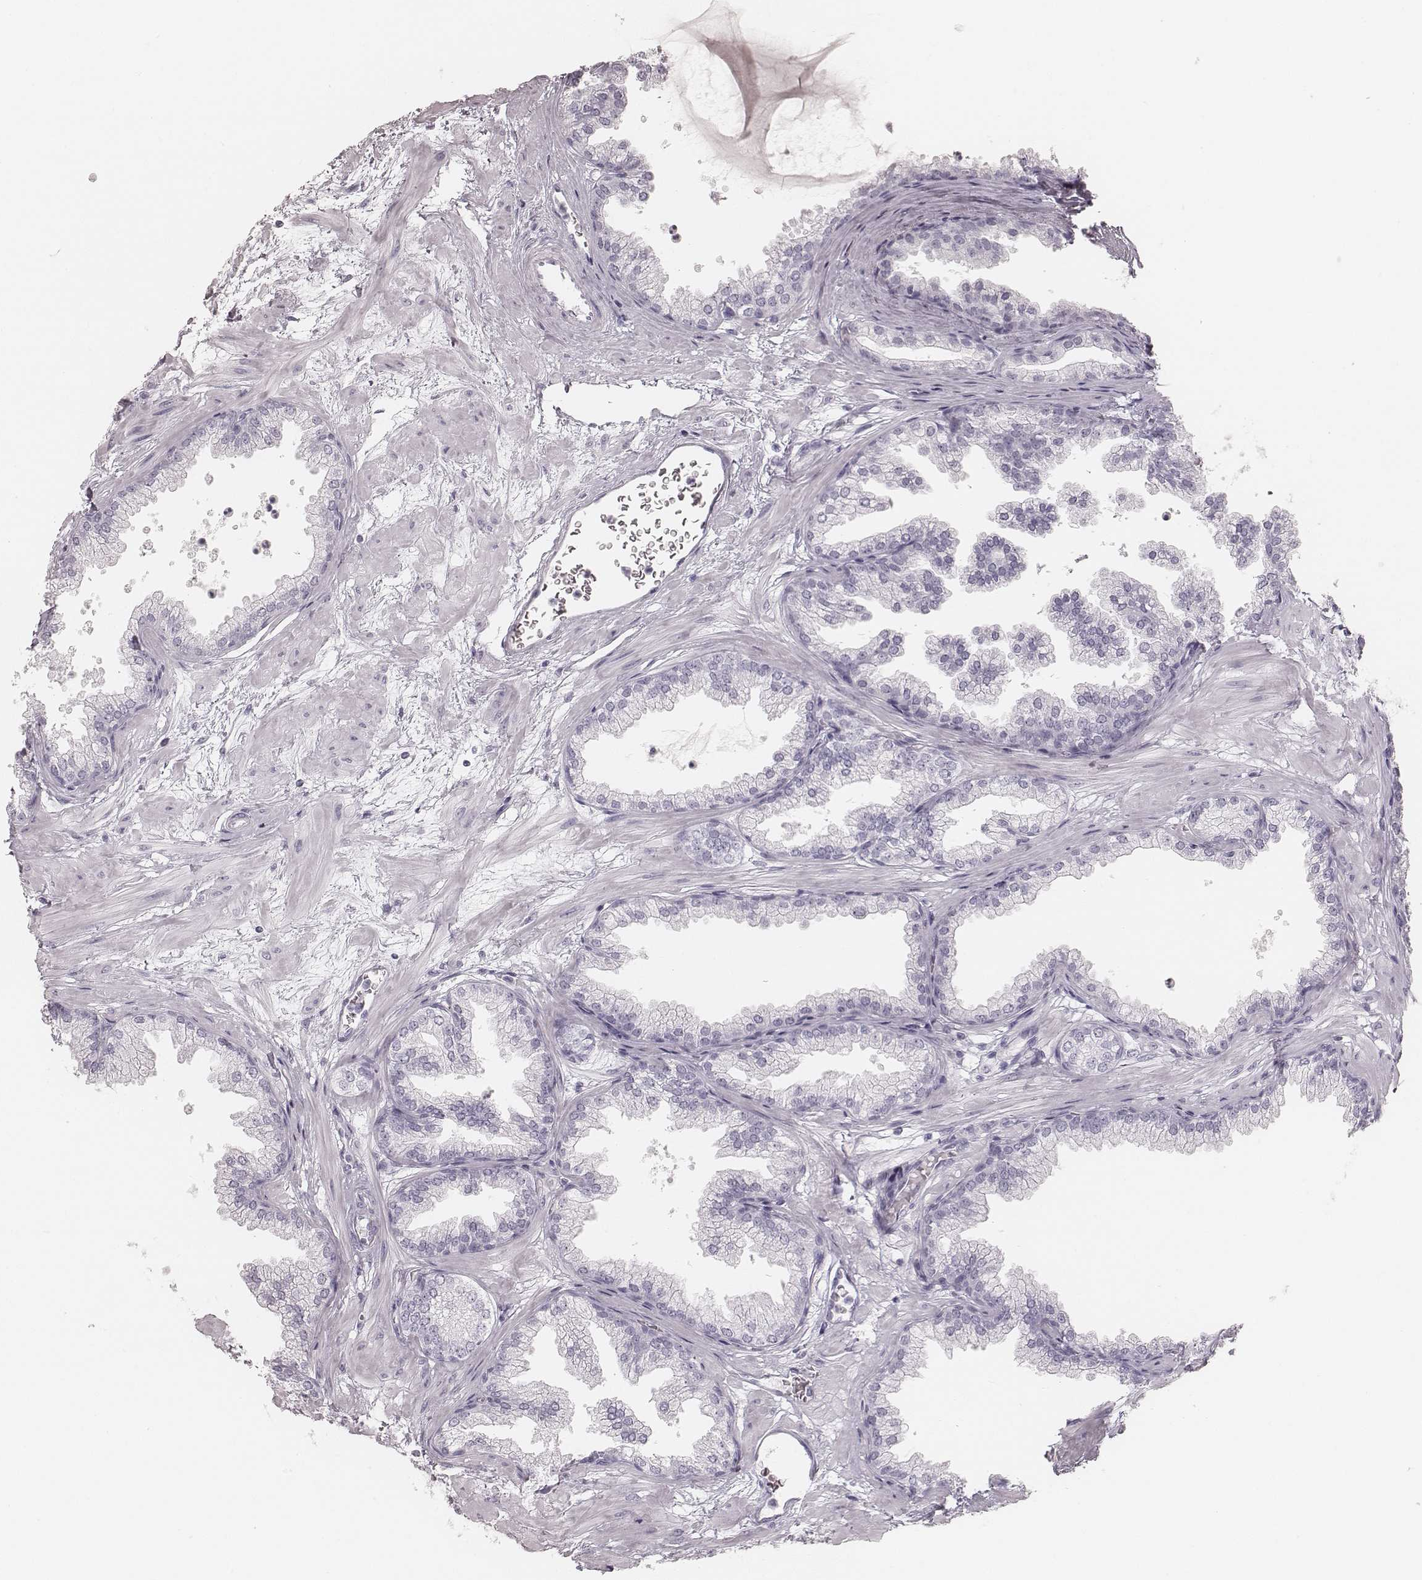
{"staining": {"intensity": "negative", "quantity": "none", "location": "none"}, "tissue": "prostate", "cell_type": "Glandular cells", "image_type": "normal", "snomed": [{"axis": "morphology", "description": "Normal tissue, NOS"}, {"axis": "topography", "description": "Prostate"}], "caption": "A photomicrograph of prostate stained for a protein exhibits no brown staining in glandular cells.", "gene": "KRT34", "patient": {"sex": "male", "age": 37}}